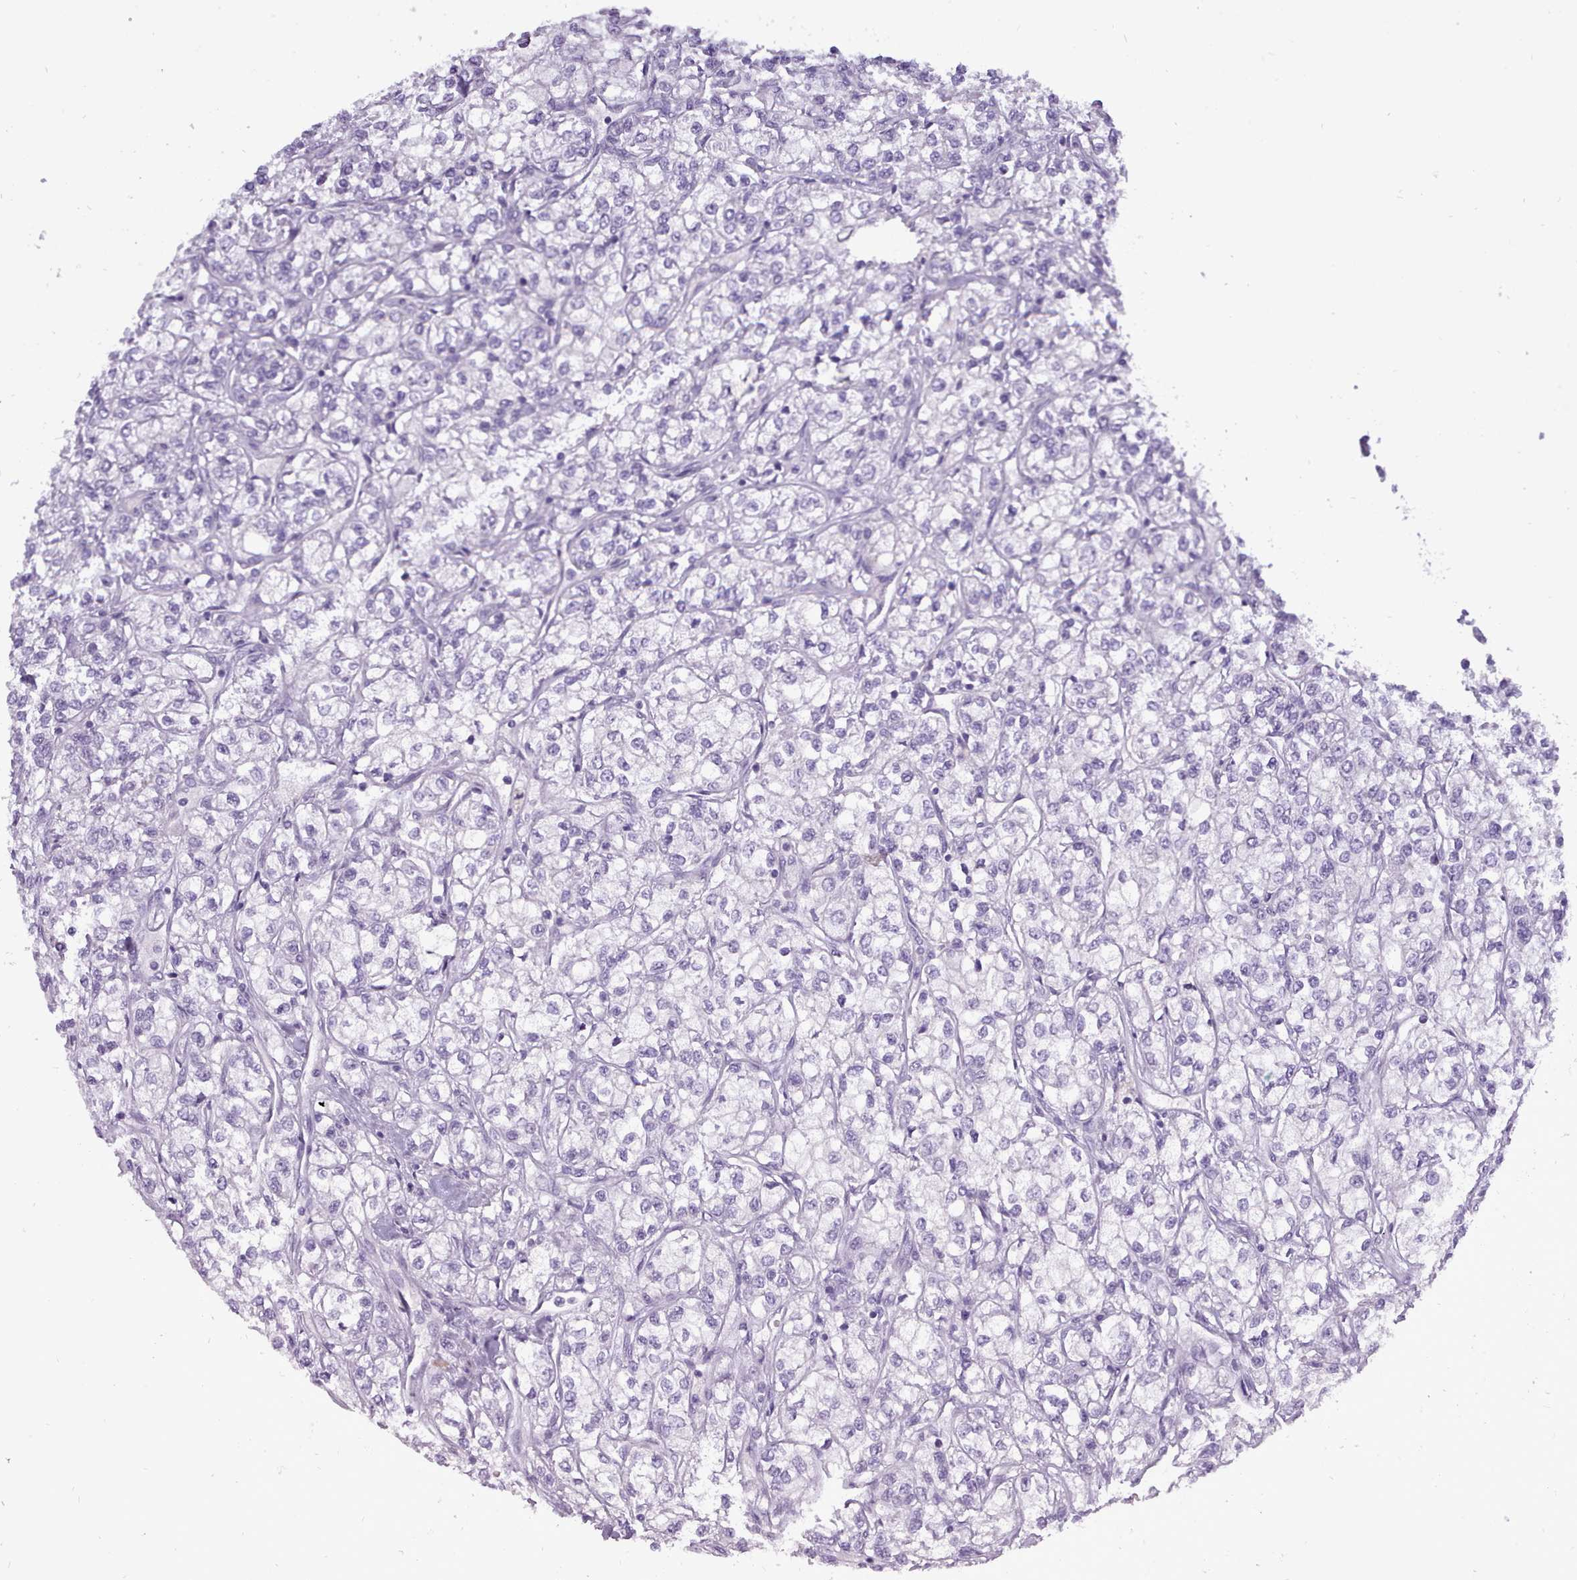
{"staining": {"intensity": "negative", "quantity": "none", "location": "none"}, "tissue": "renal cancer", "cell_type": "Tumor cells", "image_type": "cancer", "snomed": [{"axis": "morphology", "description": "Adenocarcinoma, NOS"}, {"axis": "topography", "description": "Kidney"}], "caption": "An image of renal cancer stained for a protein displays no brown staining in tumor cells.", "gene": "BDKRB2", "patient": {"sex": "male", "age": 80}}